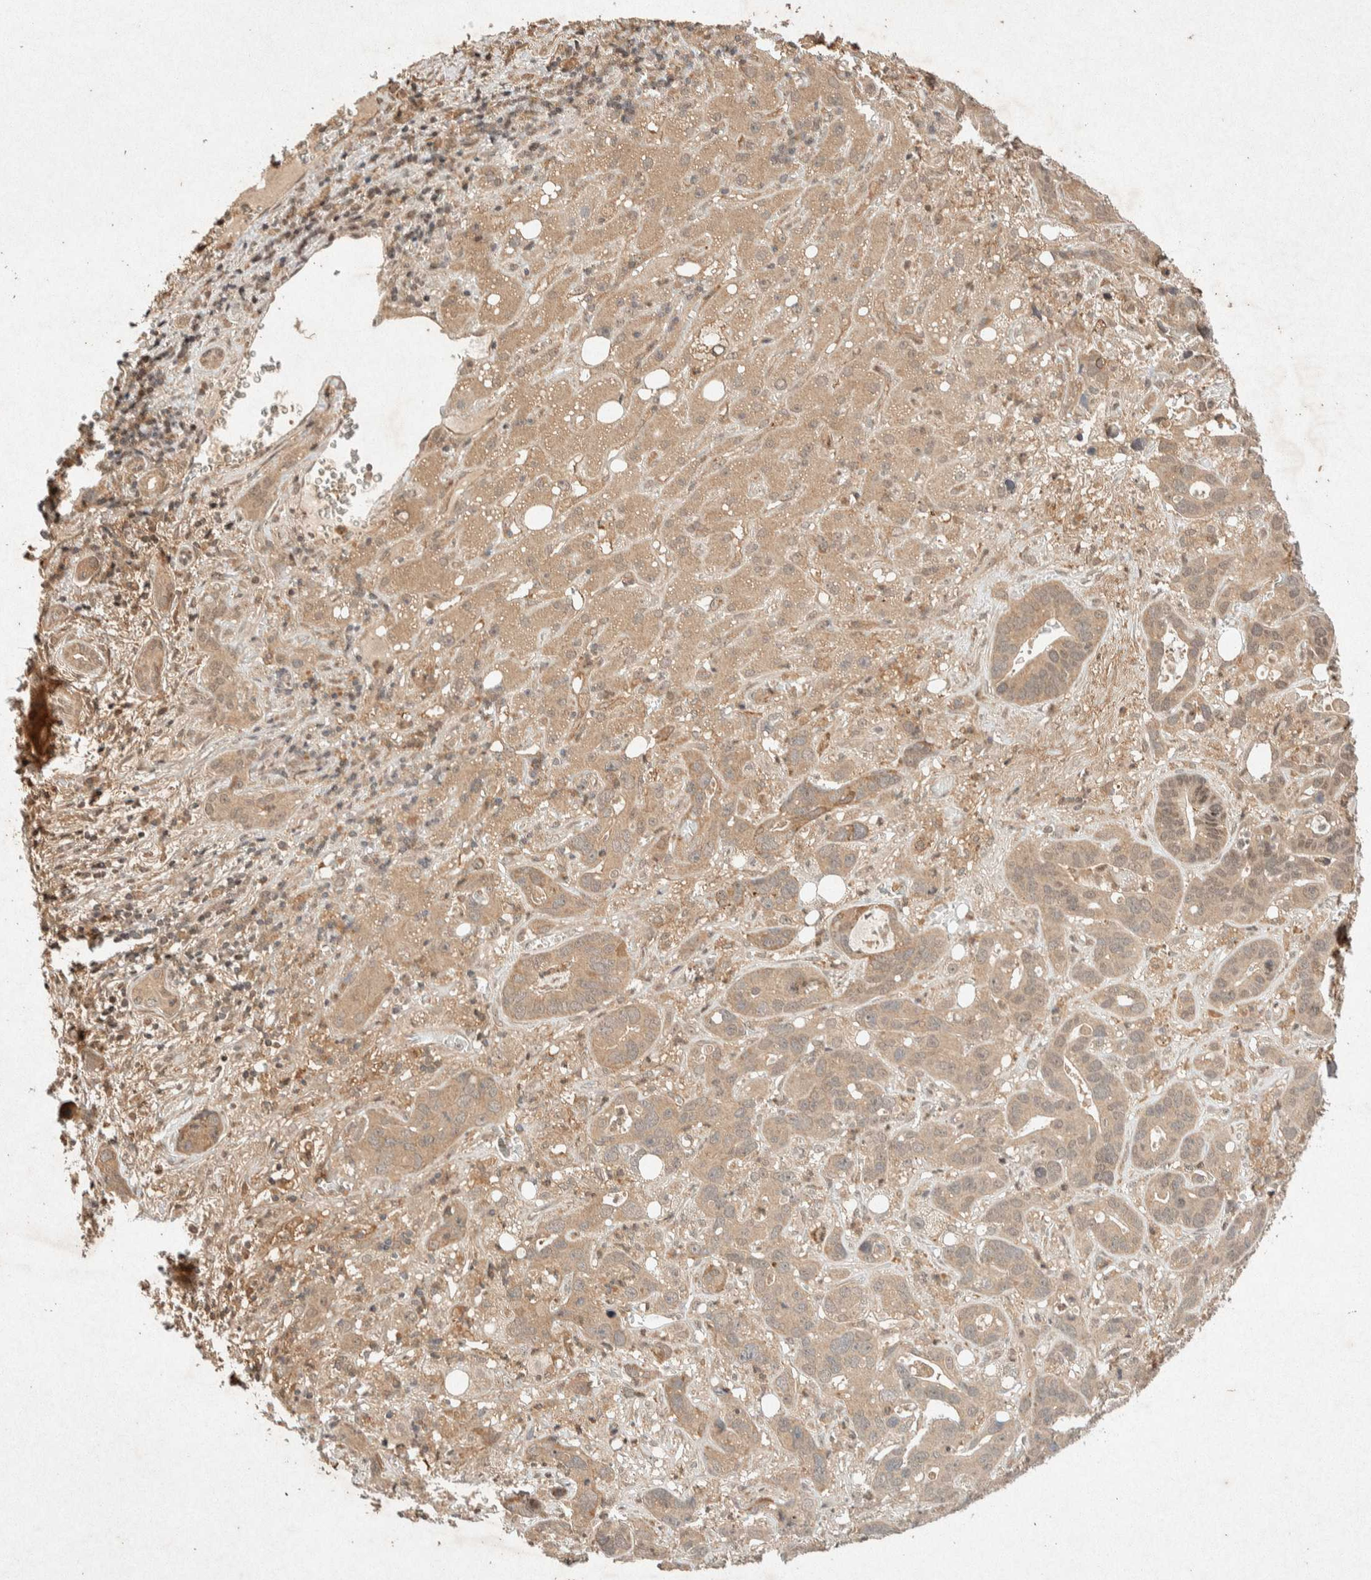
{"staining": {"intensity": "weak", "quantity": ">75%", "location": "cytoplasmic/membranous,nuclear"}, "tissue": "liver cancer", "cell_type": "Tumor cells", "image_type": "cancer", "snomed": [{"axis": "morphology", "description": "Cholangiocarcinoma"}, {"axis": "topography", "description": "Liver"}], "caption": "Protein staining shows weak cytoplasmic/membranous and nuclear expression in about >75% of tumor cells in liver cancer. (Stains: DAB (3,3'-diaminobenzidine) in brown, nuclei in blue, Microscopy: brightfield microscopy at high magnification).", "gene": "THRA", "patient": {"sex": "female", "age": 65}}